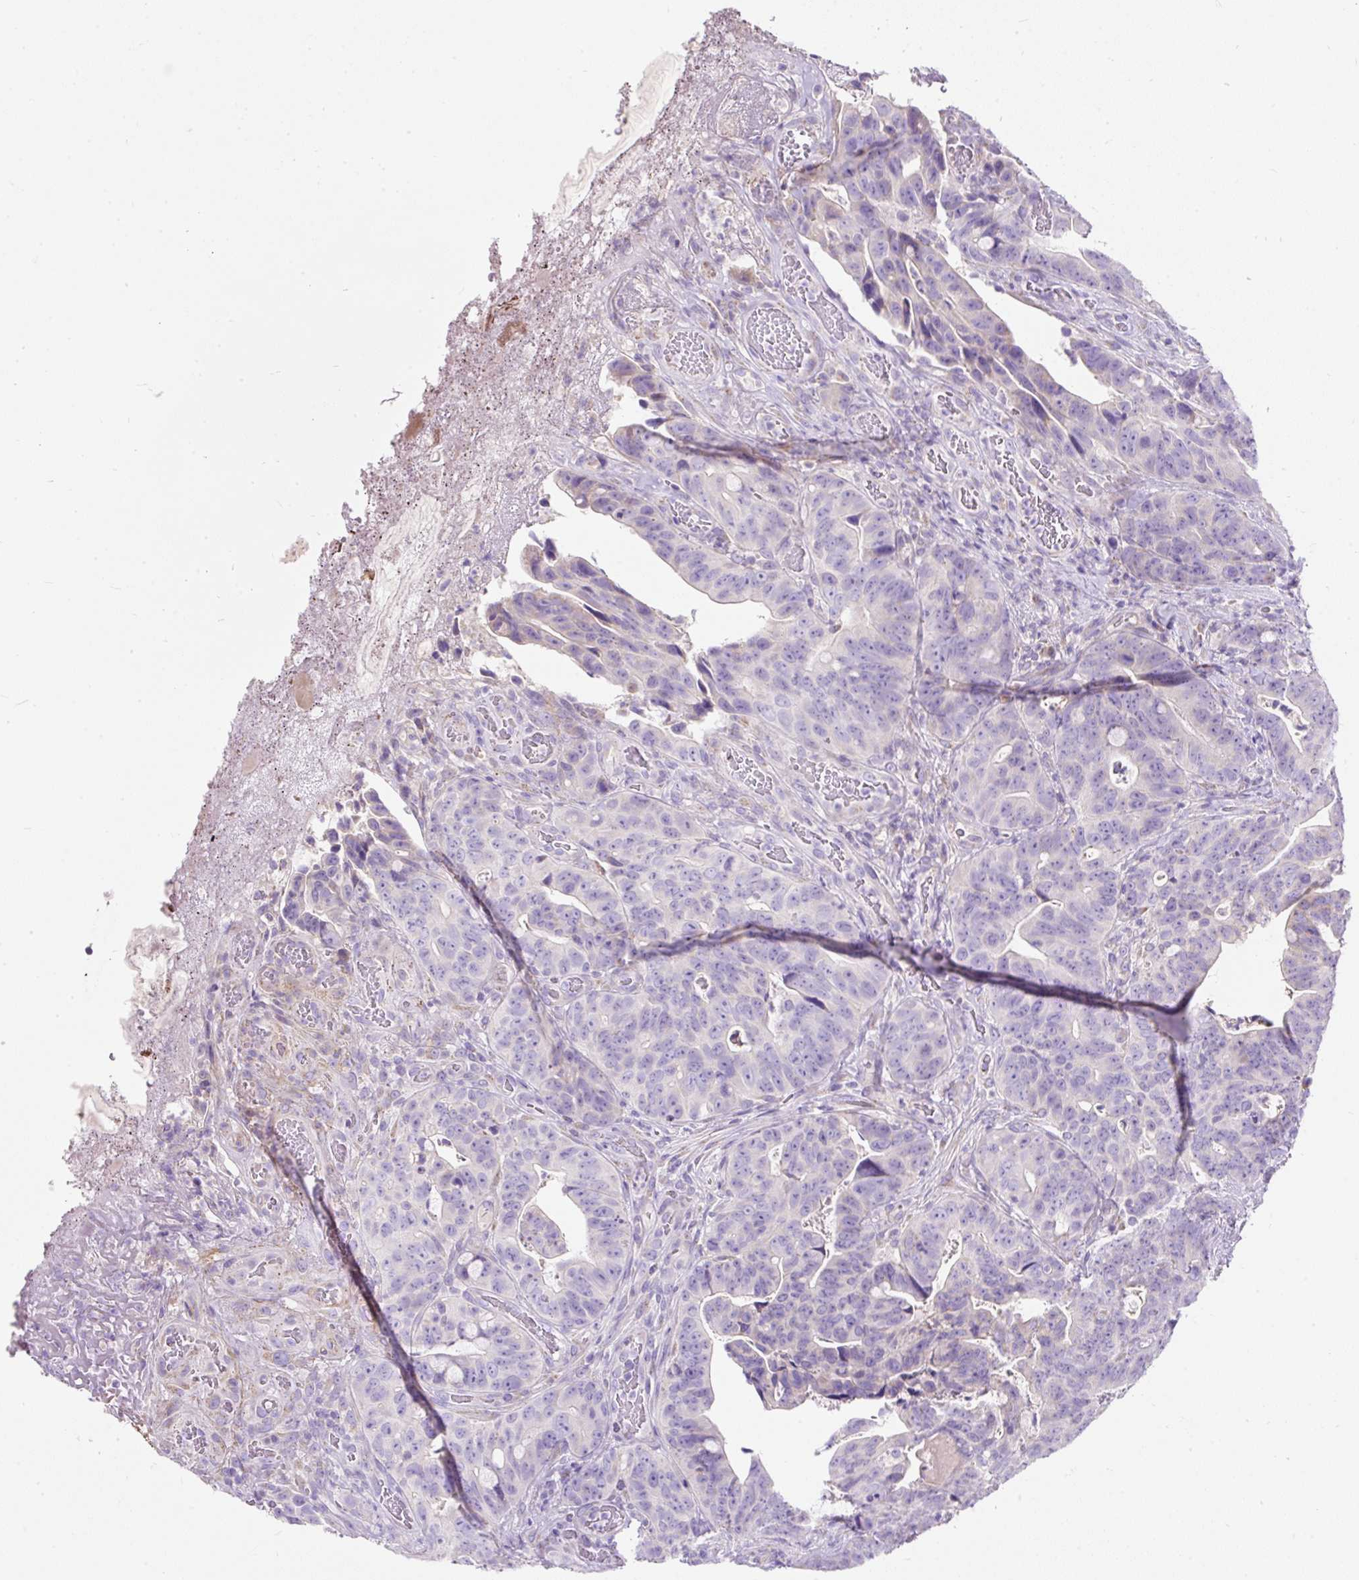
{"staining": {"intensity": "negative", "quantity": "none", "location": "none"}, "tissue": "colorectal cancer", "cell_type": "Tumor cells", "image_type": "cancer", "snomed": [{"axis": "morphology", "description": "Adenocarcinoma, NOS"}, {"axis": "topography", "description": "Colon"}], "caption": "Tumor cells are negative for brown protein staining in colorectal adenocarcinoma.", "gene": "SUSD5", "patient": {"sex": "female", "age": 82}}